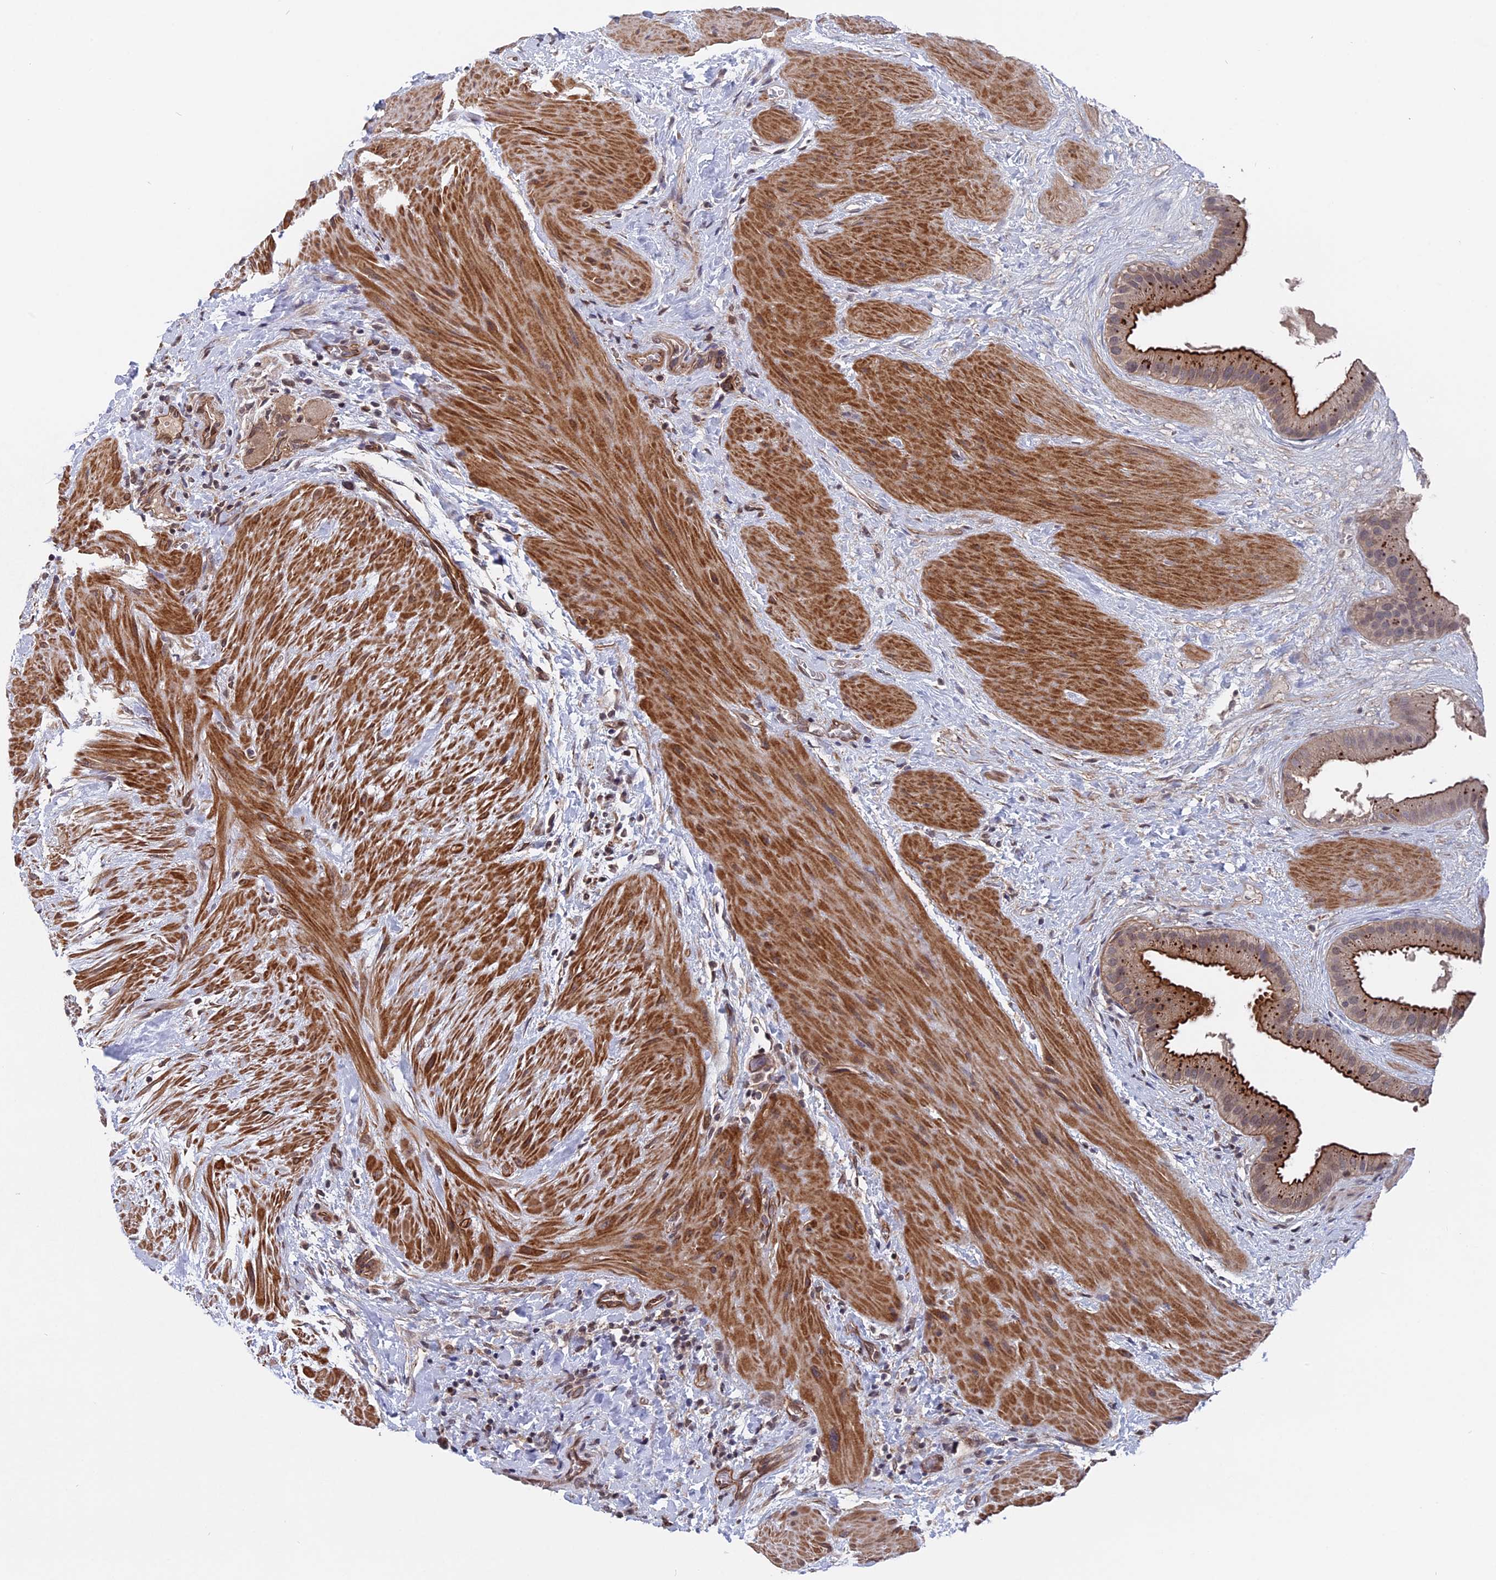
{"staining": {"intensity": "strong", "quantity": ">75%", "location": "cytoplasmic/membranous"}, "tissue": "gallbladder", "cell_type": "Glandular cells", "image_type": "normal", "snomed": [{"axis": "morphology", "description": "Normal tissue, NOS"}, {"axis": "topography", "description": "Gallbladder"}], "caption": "Protein expression analysis of benign gallbladder shows strong cytoplasmic/membranous expression in approximately >75% of glandular cells.", "gene": "NOSIP", "patient": {"sex": "male", "age": 55}}